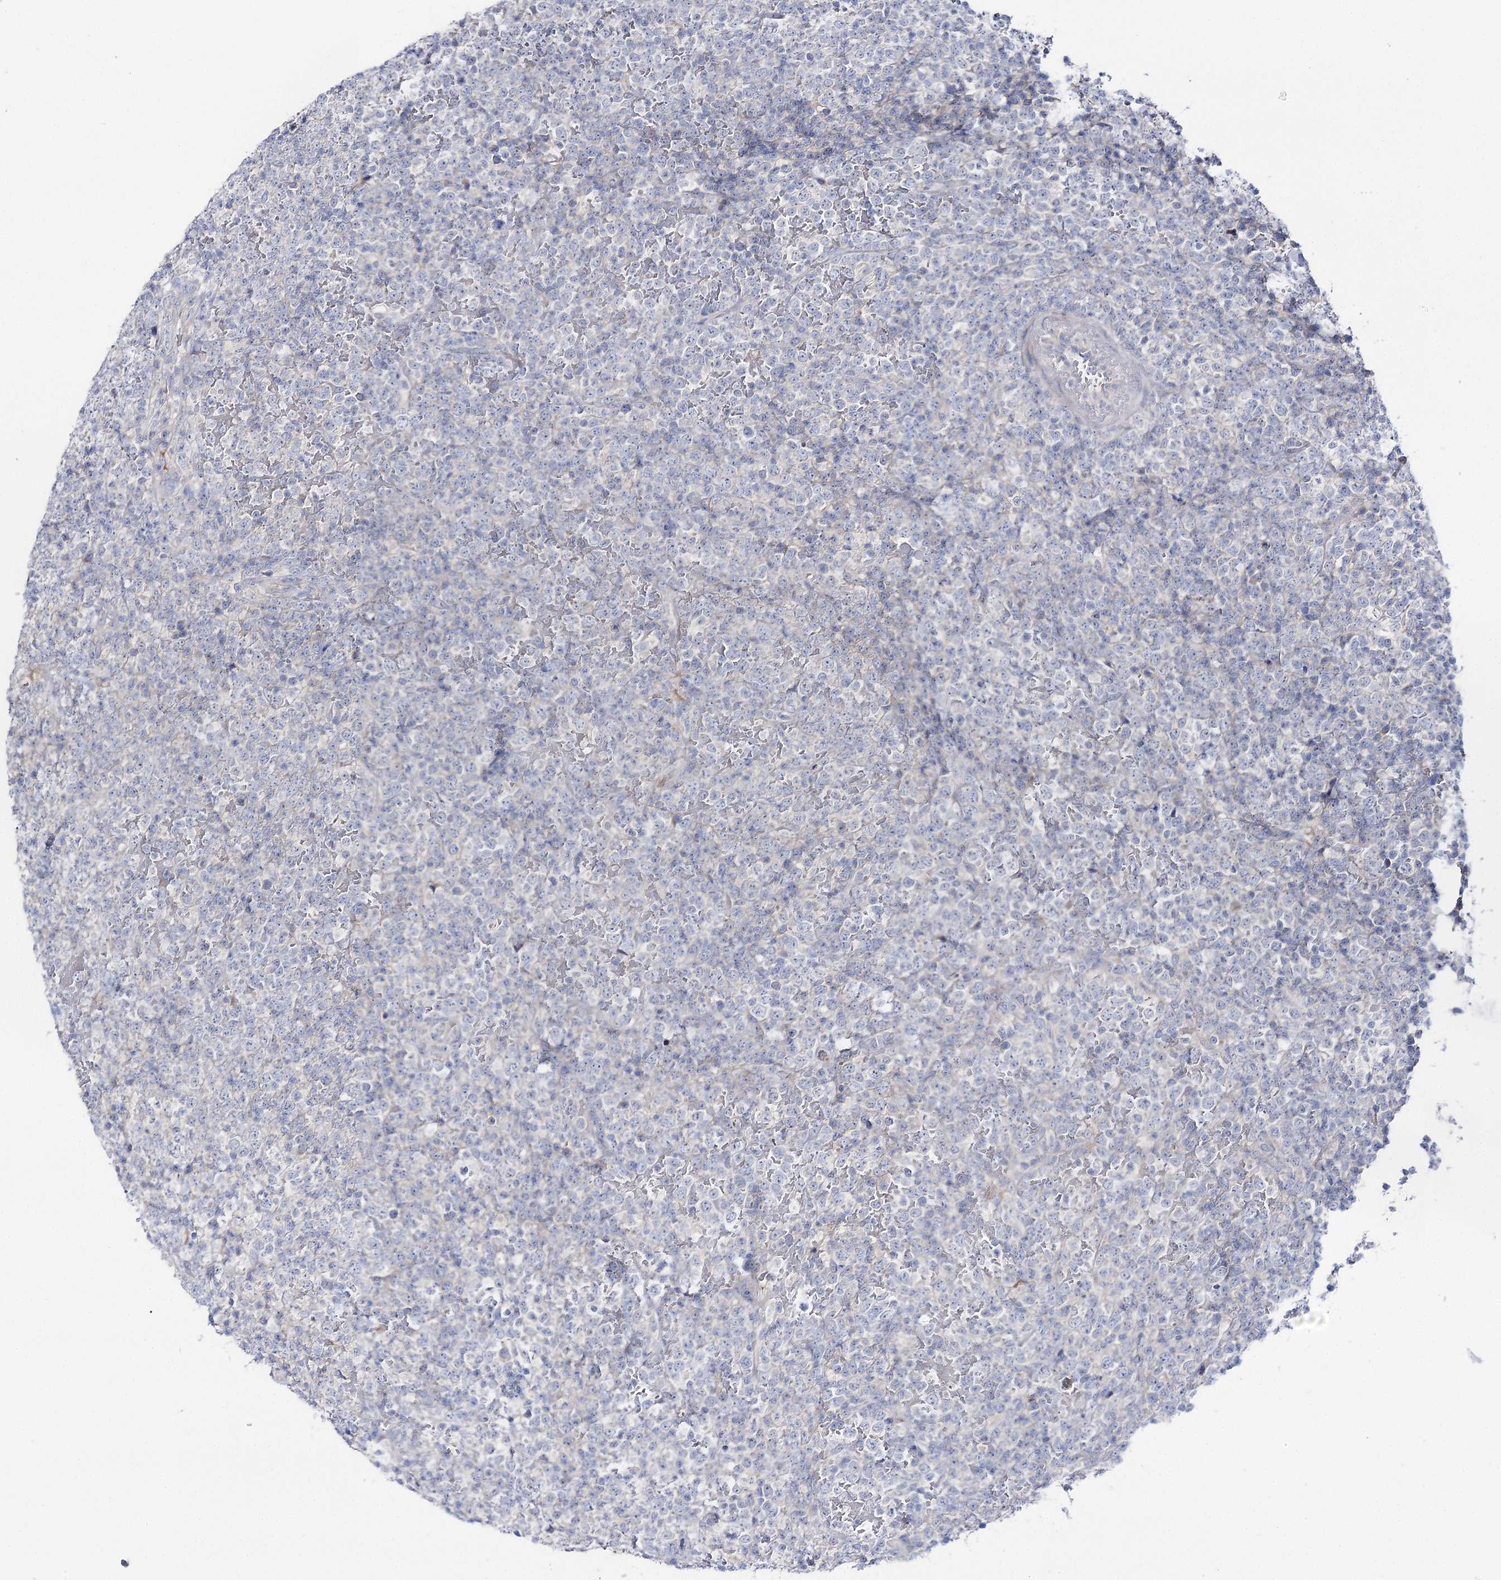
{"staining": {"intensity": "negative", "quantity": "none", "location": "none"}, "tissue": "lymphoma", "cell_type": "Tumor cells", "image_type": "cancer", "snomed": [{"axis": "morphology", "description": "Malignant lymphoma, non-Hodgkin's type, High grade"}, {"axis": "topography", "description": "Colon"}], "caption": "Immunohistochemistry (IHC) image of lymphoma stained for a protein (brown), which exhibits no staining in tumor cells. (DAB (3,3'-diaminobenzidine) IHC visualized using brightfield microscopy, high magnification).", "gene": "LRRC14B", "patient": {"sex": "female", "age": 53}}